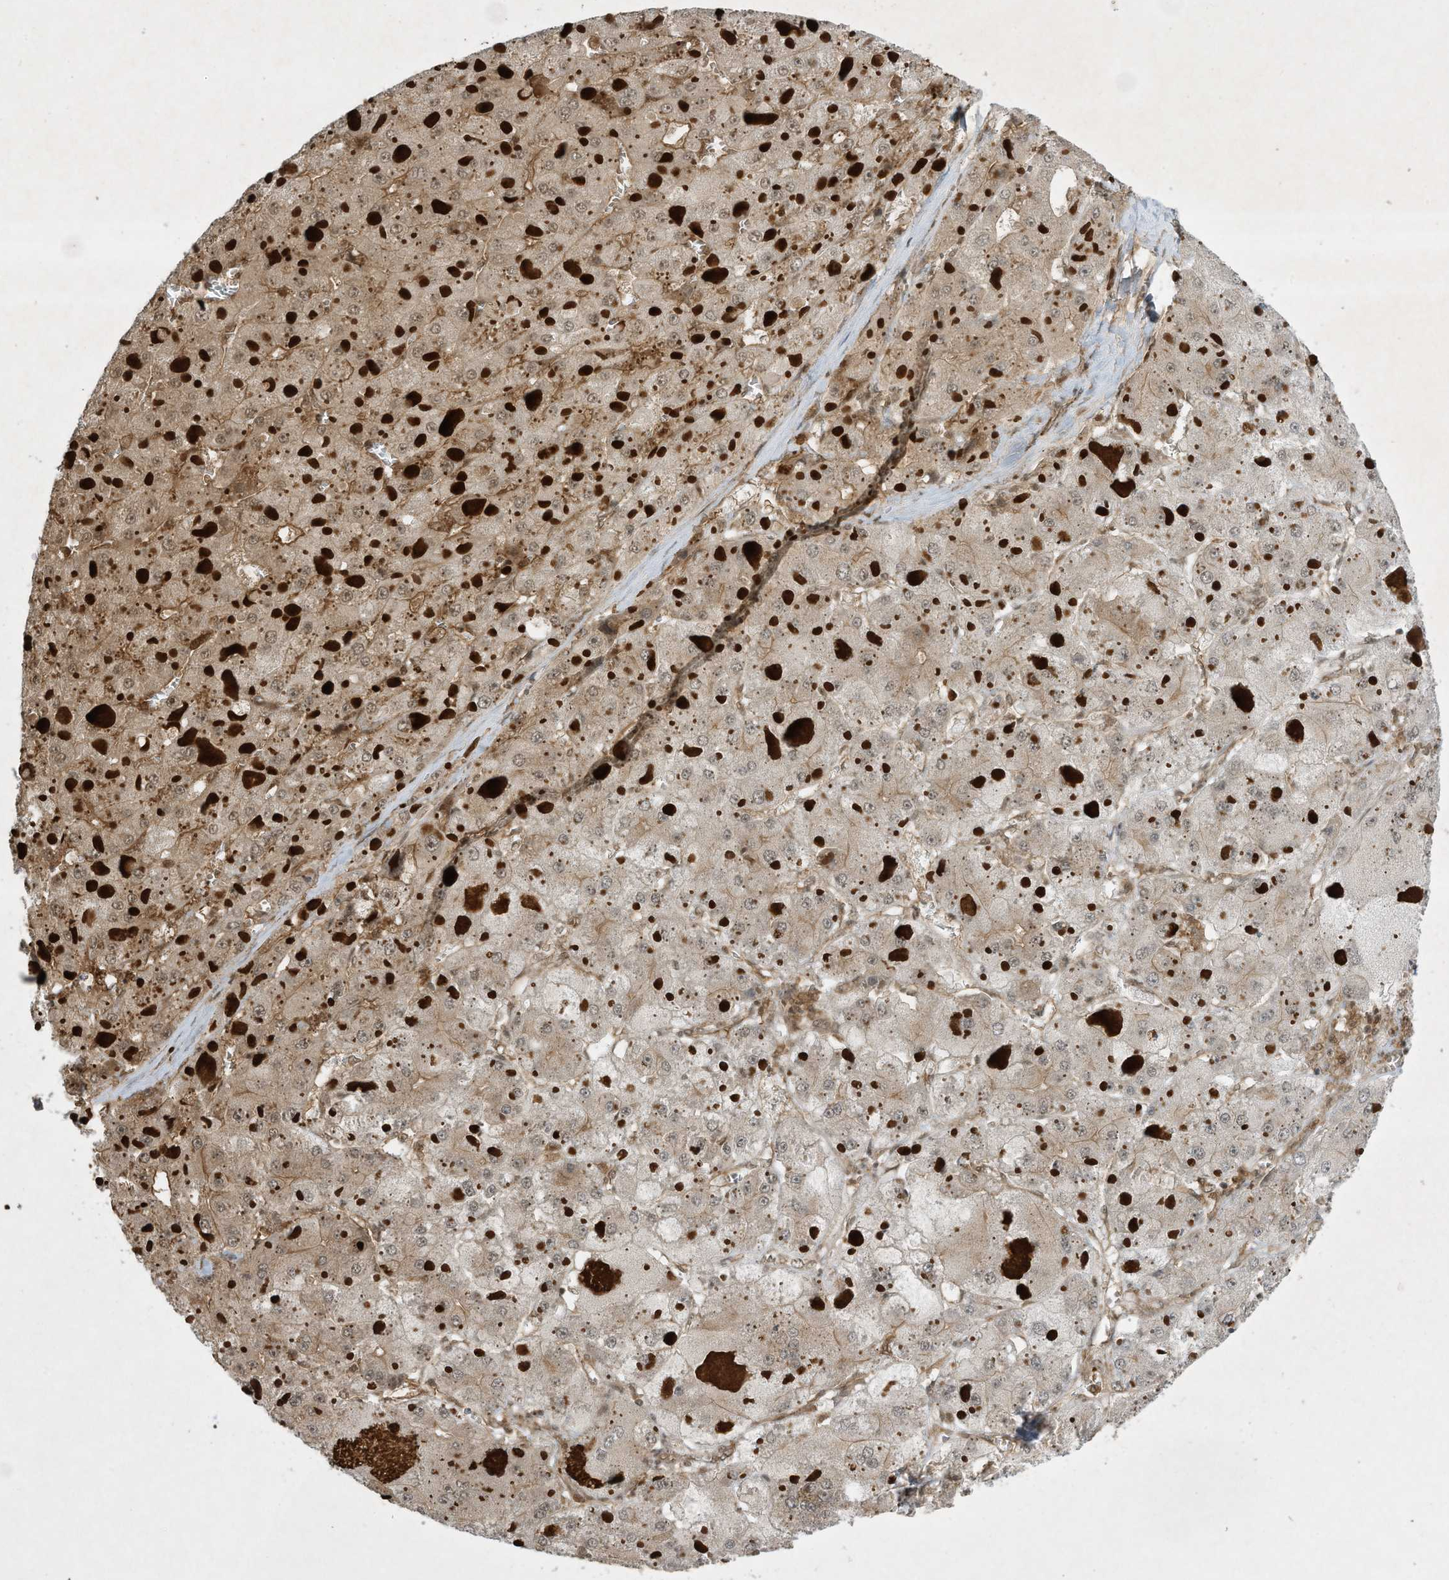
{"staining": {"intensity": "weak", "quantity": "25%-75%", "location": "cytoplasmic/membranous"}, "tissue": "liver cancer", "cell_type": "Tumor cells", "image_type": "cancer", "snomed": [{"axis": "morphology", "description": "Carcinoma, Hepatocellular, NOS"}, {"axis": "topography", "description": "Liver"}], "caption": "Liver hepatocellular carcinoma stained with a brown dye exhibits weak cytoplasmic/membranous positive expression in about 25%-75% of tumor cells.", "gene": "CERT1", "patient": {"sex": "female", "age": 73}}